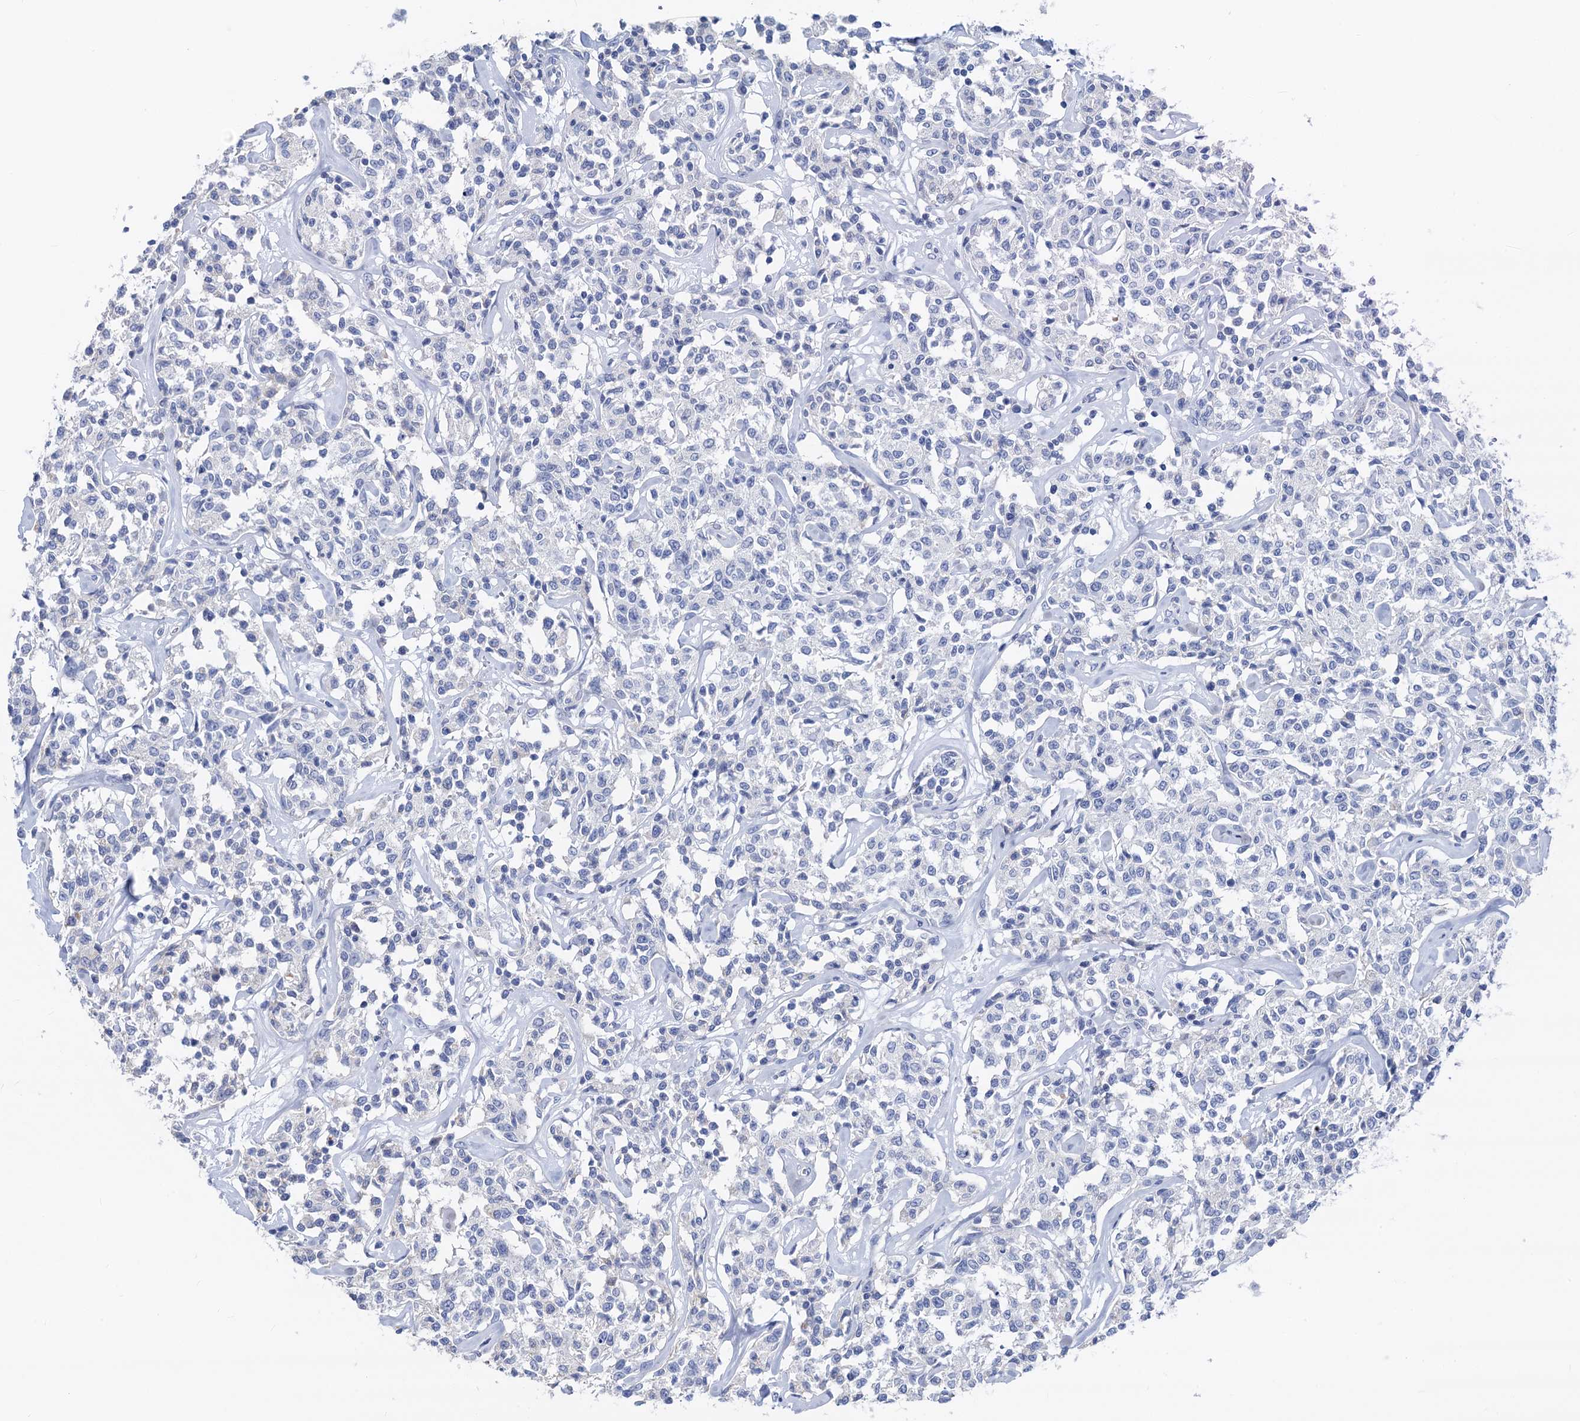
{"staining": {"intensity": "negative", "quantity": "none", "location": "none"}, "tissue": "lymphoma", "cell_type": "Tumor cells", "image_type": "cancer", "snomed": [{"axis": "morphology", "description": "Malignant lymphoma, non-Hodgkin's type, Low grade"}, {"axis": "topography", "description": "Small intestine"}], "caption": "Malignant lymphoma, non-Hodgkin's type (low-grade) stained for a protein using immunohistochemistry (IHC) demonstrates no expression tumor cells.", "gene": "RBP3", "patient": {"sex": "female", "age": 59}}